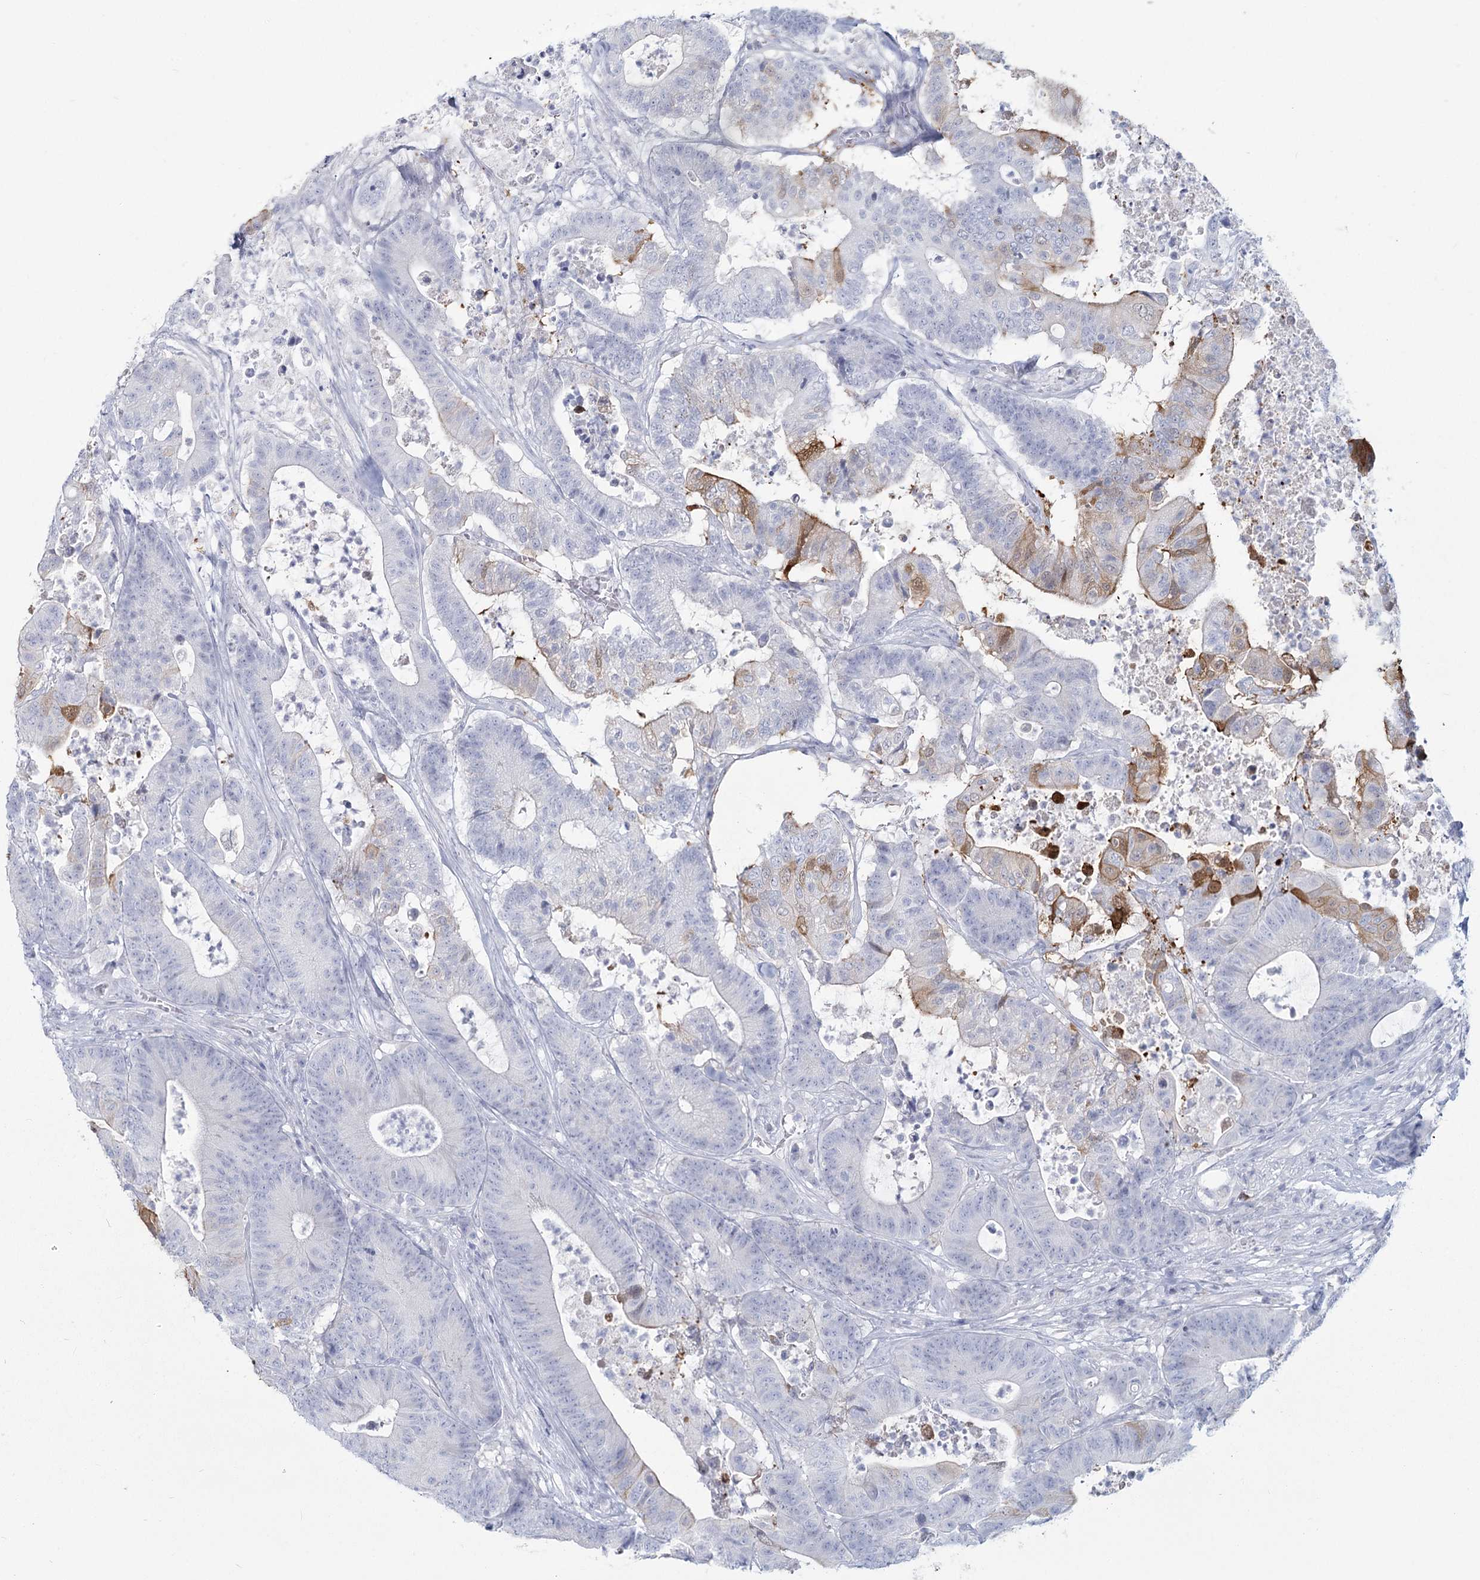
{"staining": {"intensity": "moderate", "quantity": "<25%", "location": "cytoplasmic/membranous"}, "tissue": "colorectal cancer", "cell_type": "Tumor cells", "image_type": "cancer", "snomed": [{"axis": "morphology", "description": "Adenocarcinoma, NOS"}, {"axis": "topography", "description": "Colon"}], "caption": "A brown stain highlights moderate cytoplasmic/membranous positivity of a protein in human adenocarcinoma (colorectal) tumor cells.", "gene": "SLC6A19", "patient": {"sex": "female", "age": 84}}